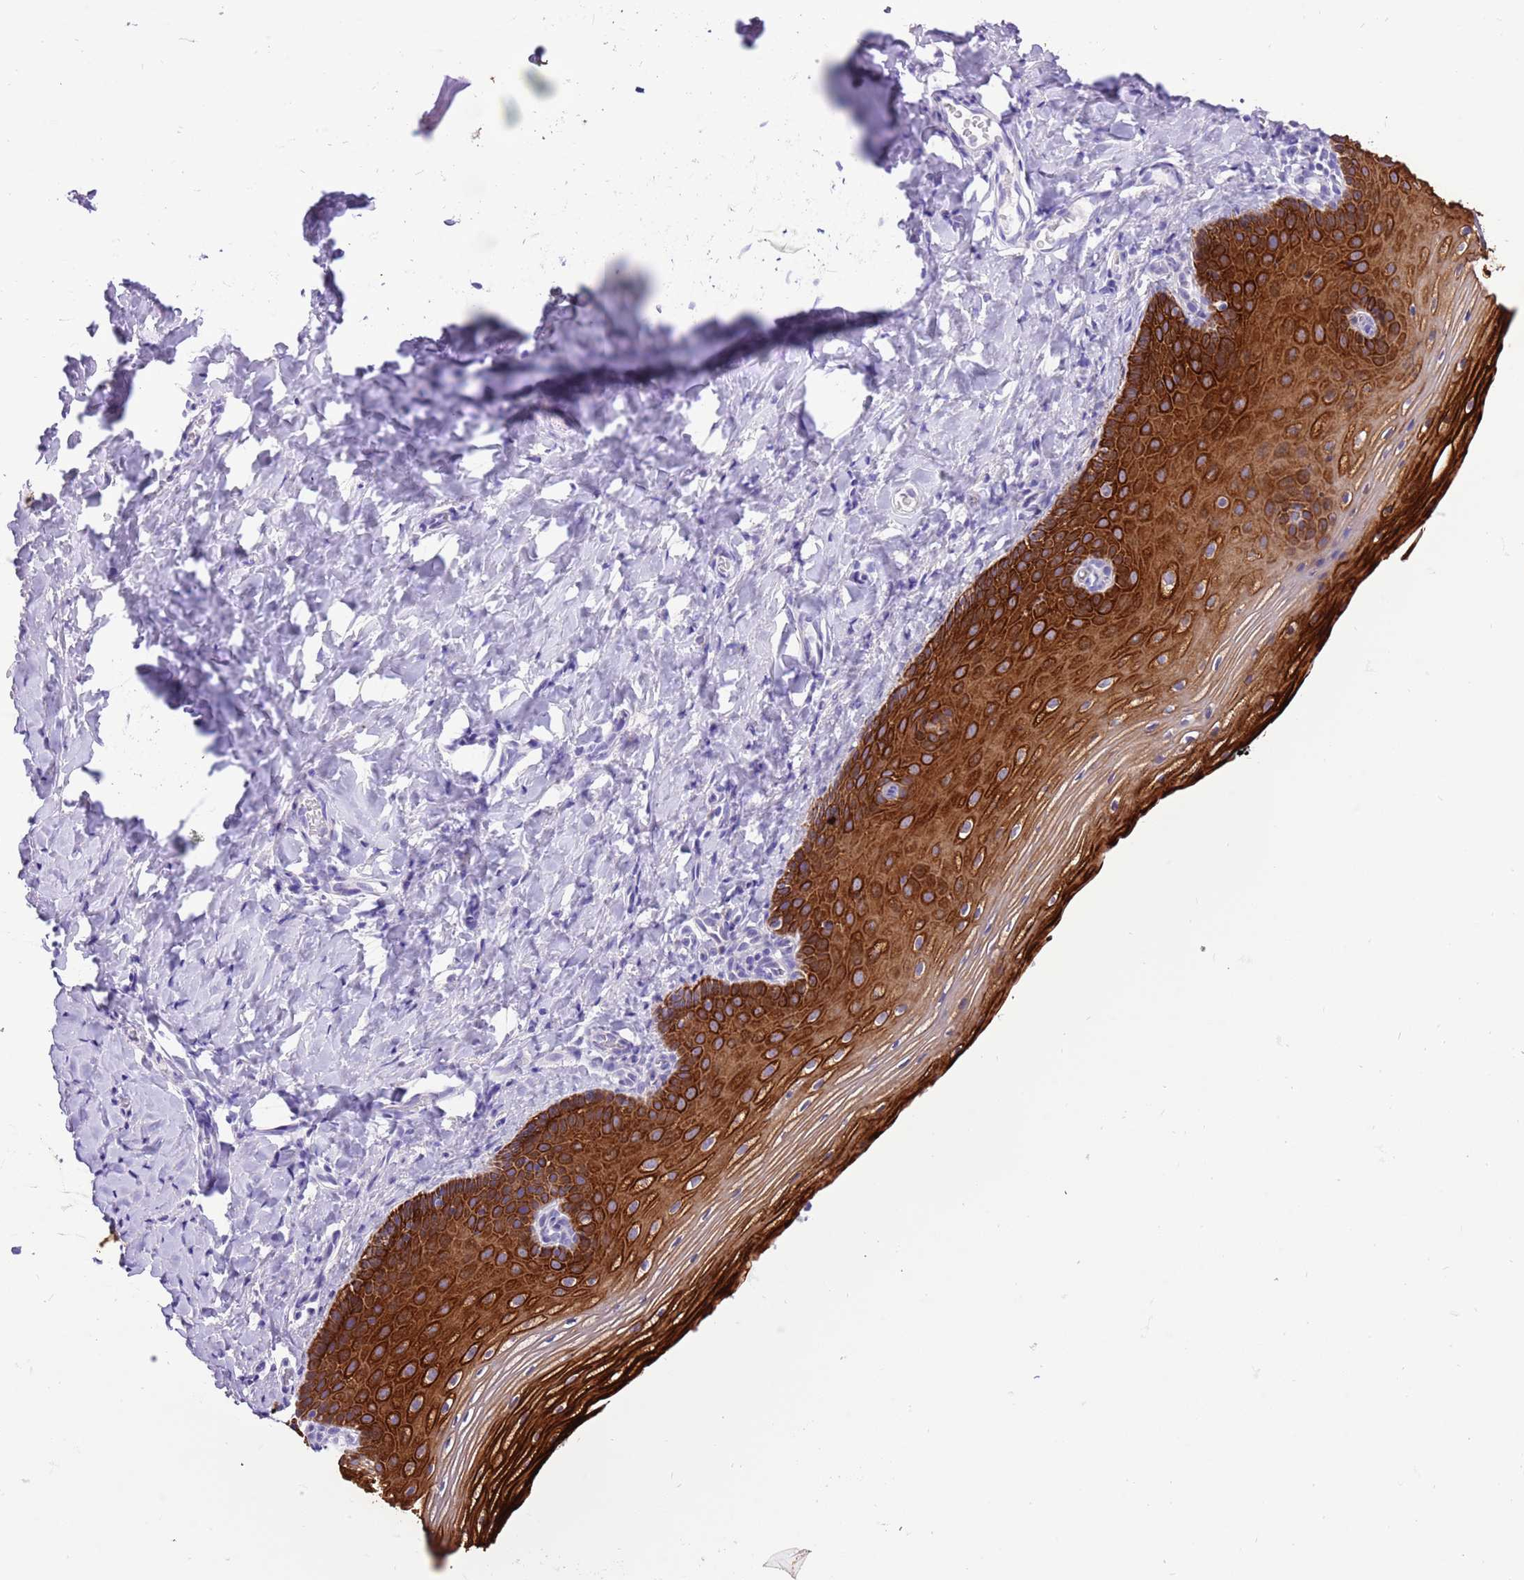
{"staining": {"intensity": "strong", "quantity": ">75%", "location": "cytoplasmic/membranous"}, "tissue": "vagina", "cell_type": "Squamous epithelial cells", "image_type": "normal", "snomed": [{"axis": "morphology", "description": "Normal tissue, NOS"}, {"axis": "topography", "description": "Vagina"}], "caption": "Approximately >75% of squamous epithelial cells in normal human vagina show strong cytoplasmic/membranous protein positivity as visualized by brown immunohistochemical staining.", "gene": "R3HDM4", "patient": {"sex": "female", "age": 60}}